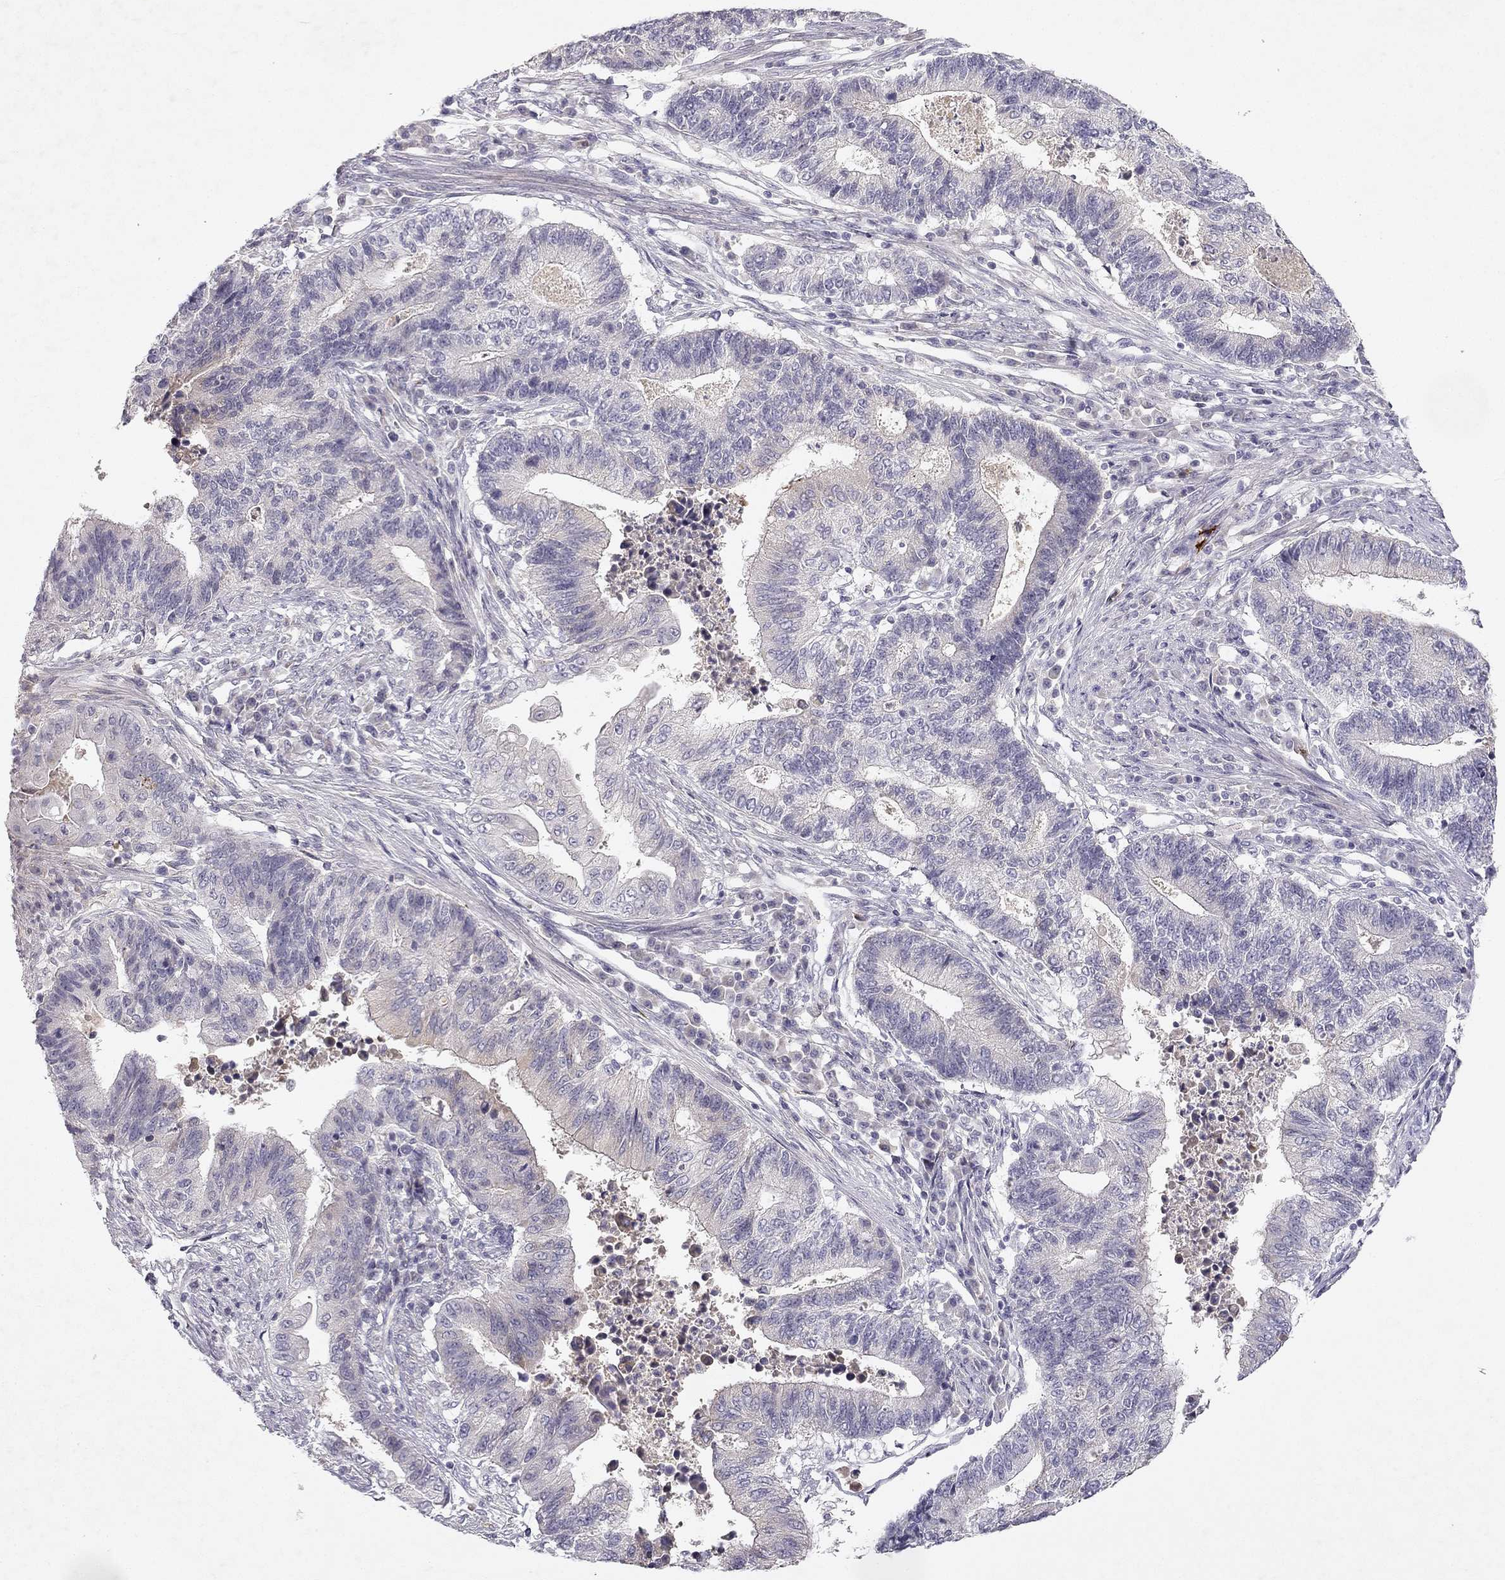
{"staining": {"intensity": "negative", "quantity": "none", "location": "none"}, "tissue": "endometrial cancer", "cell_type": "Tumor cells", "image_type": "cancer", "snomed": [{"axis": "morphology", "description": "Adenocarcinoma, NOS"}, {"axis": "topography", "description": "Uterus"}, {"axis": "topography", "description": "Endometrium"}], "caption": "A high-resolution histopathology image shows IHC staining of endometrial cancer (adenocarcinoma), which reveals no significant staining in tumor cells. (DAB immunohistochemistry with hematoxylin counter stain).", "gene": "SLC6A4", "patient": {"sex": "female", "age": 54}}